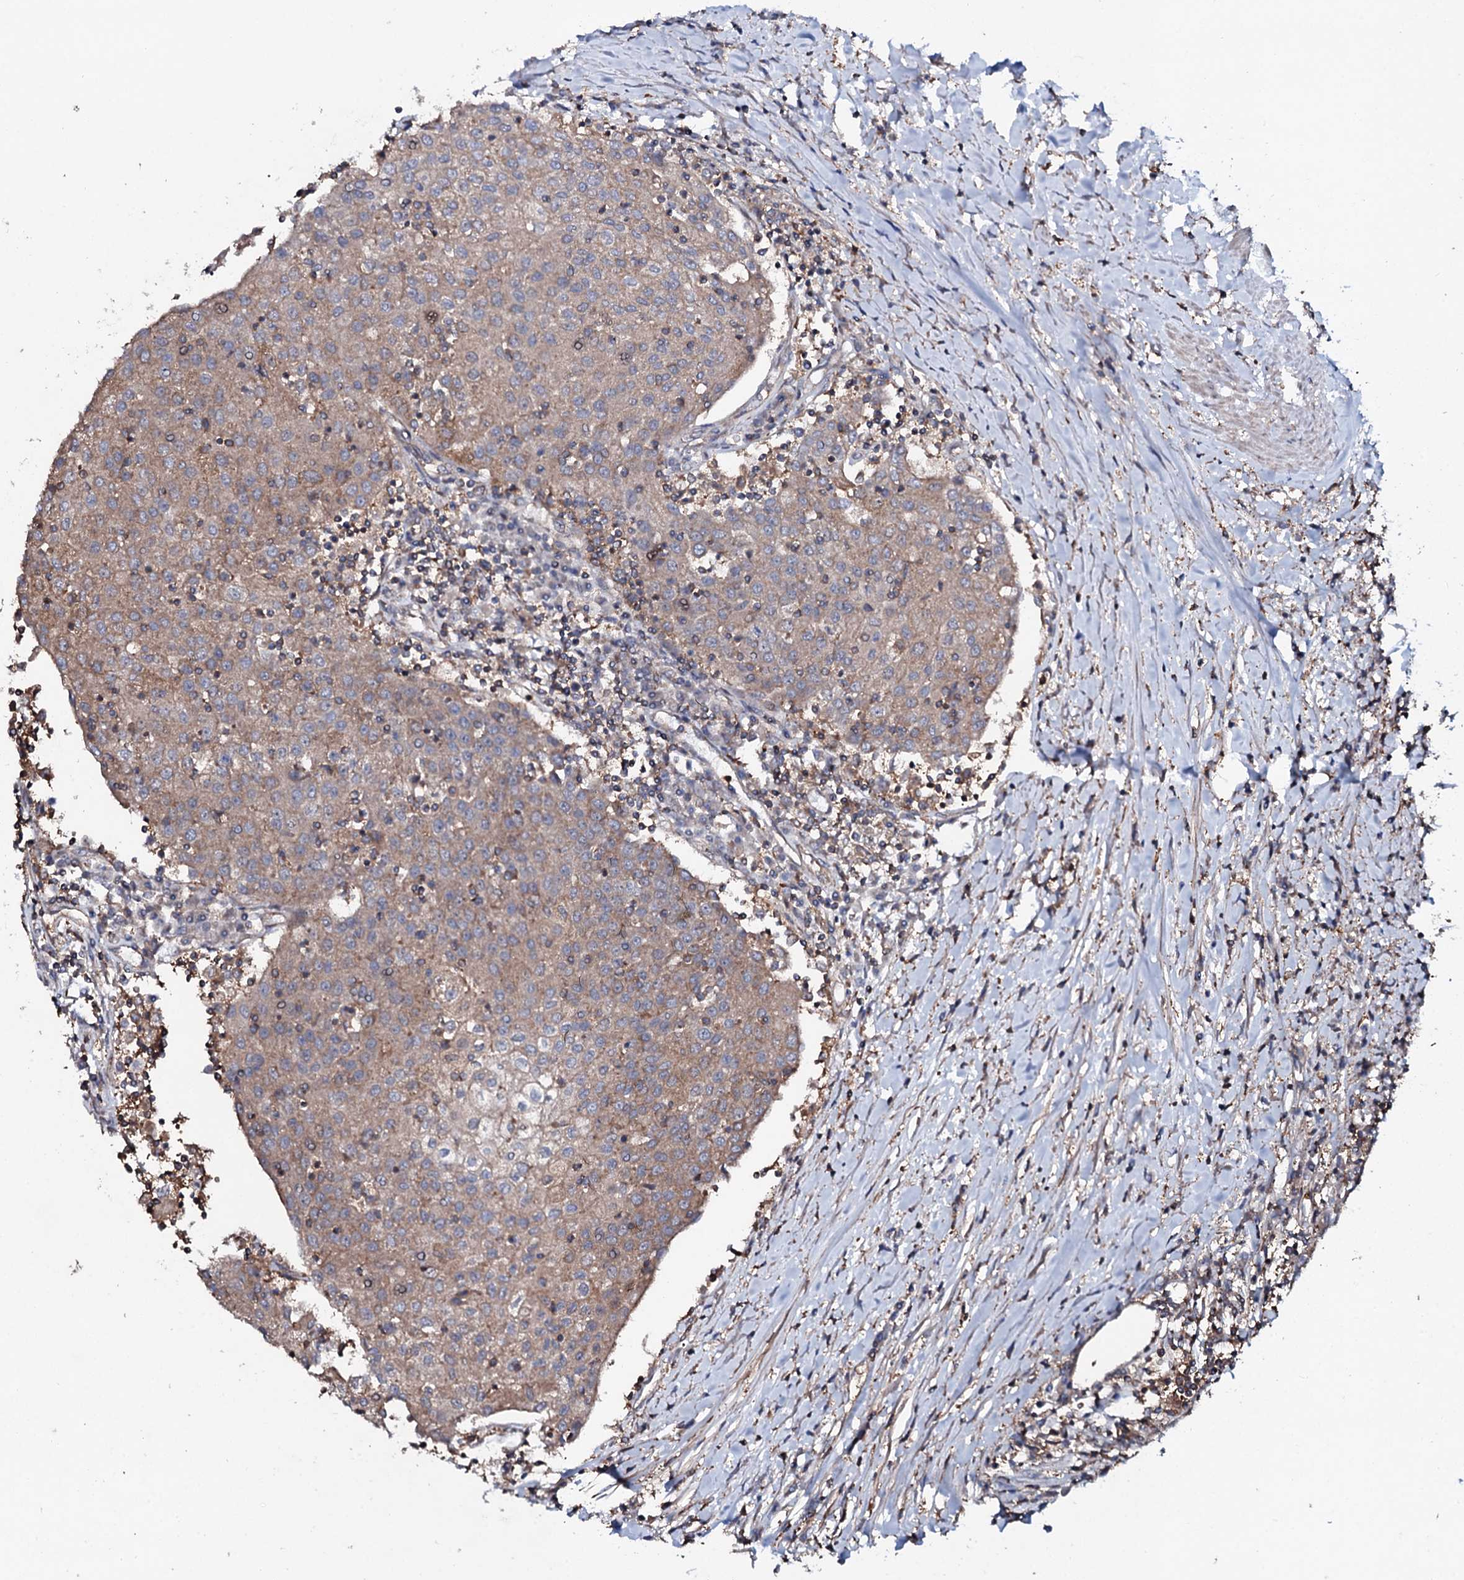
{"staining": {"intensity": "weak", "quantity": ">75%", "location": "cytoplasmic/membranous"}, "tissue": "urothelial cancer", "cell_type": "Tumor cells", "image_type": "cancer", "snomed": [{"axis": "morphology", "description": "Urothelial carcinoma, High grade"}, {"axis": "topography", "description": "Urinary bladder"}], "caption": "The image demonstrates a brown stain indicating the presence of a protein in the cytoplasmic/membranous of tumor cells in high-grade urothelial carcinoma.", "gene": "COG6", "patient": {"sex": "female", "age": 85}}